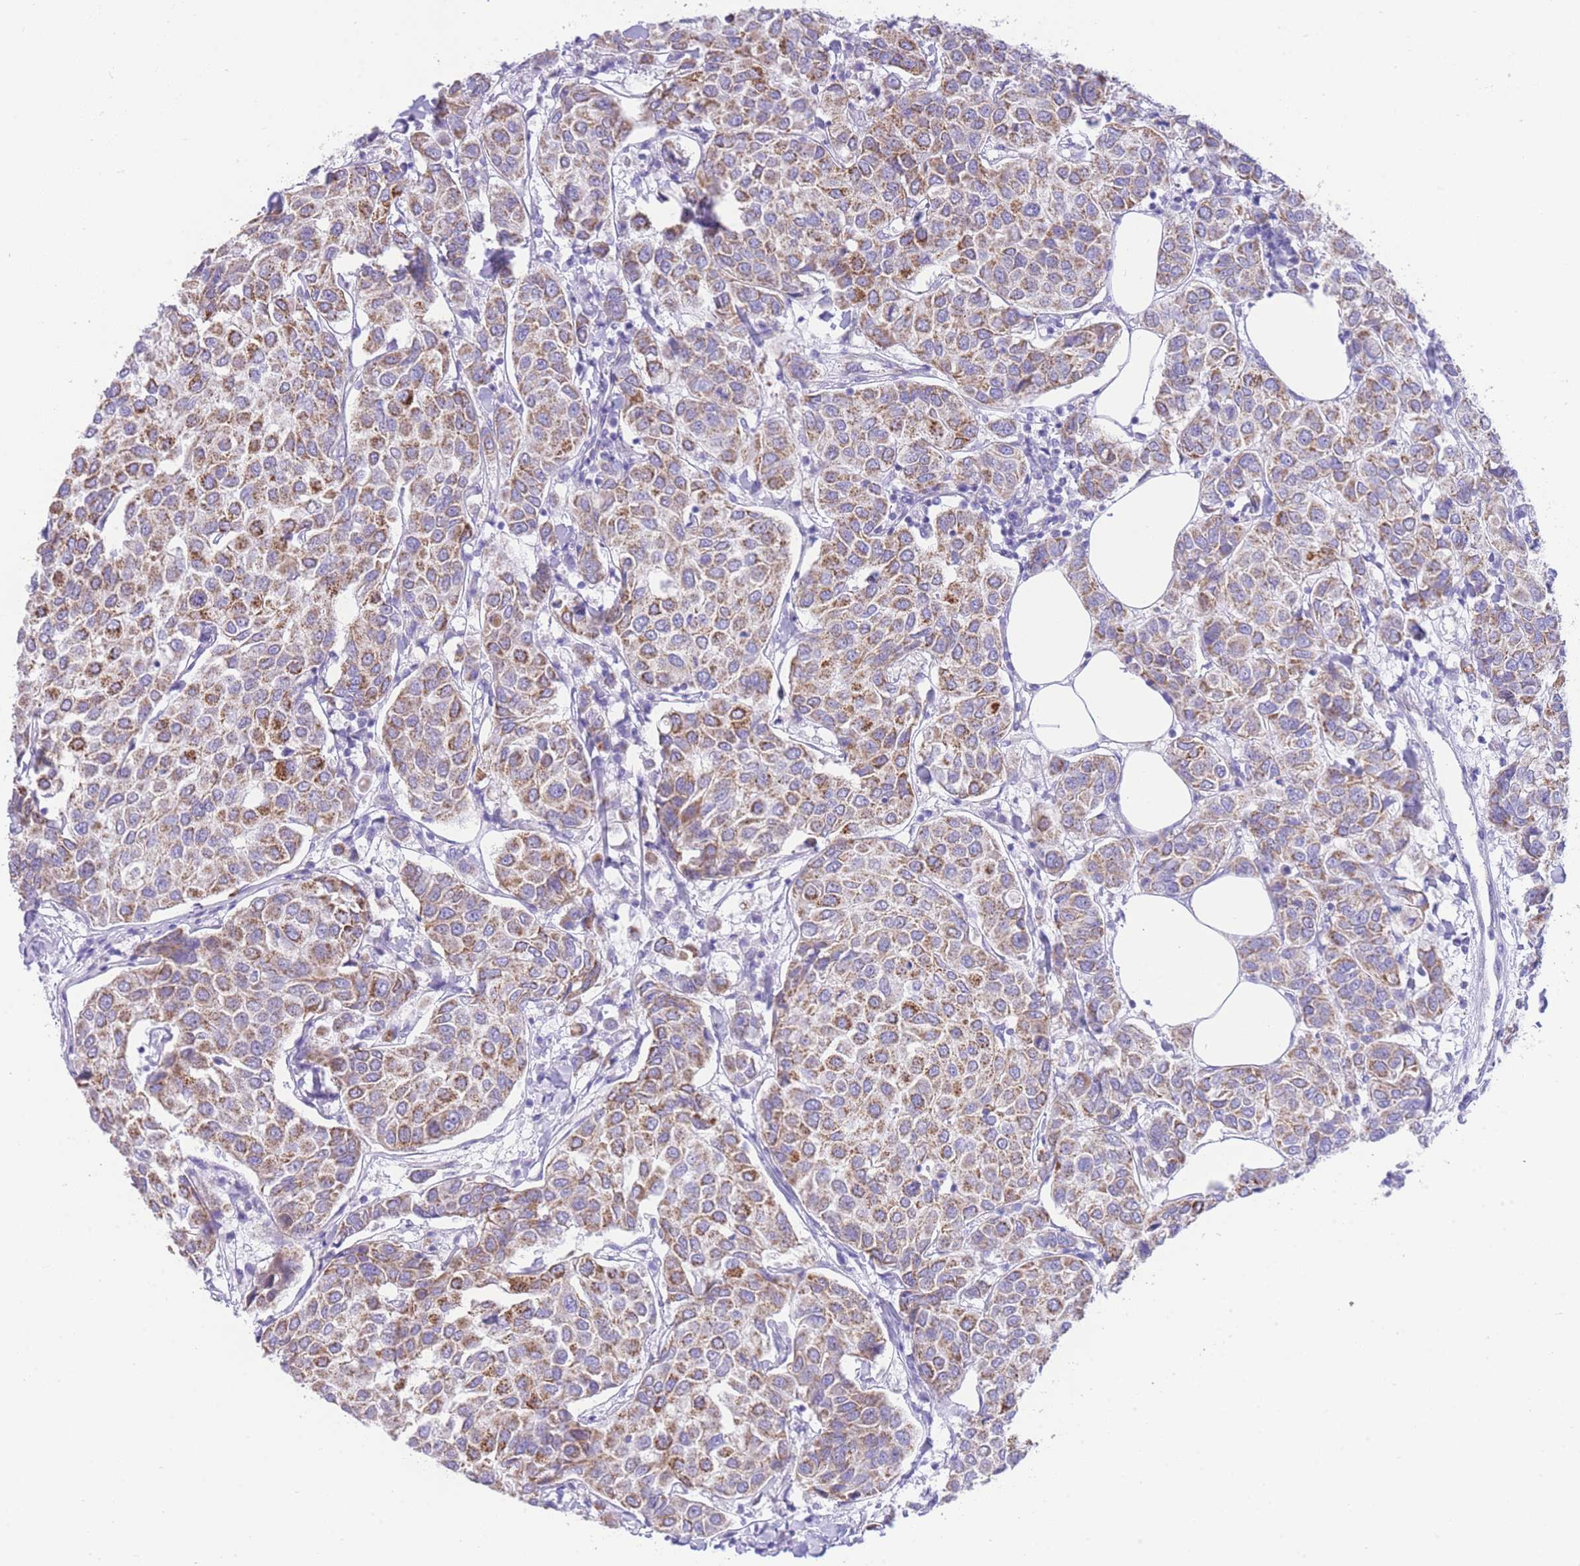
{"staining": {"intensity": "moderate", "quantity": ">75%", "location": "cytoplasmic/membranous"}, "tissue": "breast cancer", "cell_type": "Tumor cells", "image_type": "cancer", "snomed": [{"axis": "morphology", "description": "Duct carcinoma"}, {"axis": "topography", "description": "Breast"}], "caption": "Tumor cells exhibit medium levels of moderate cytoplasmic/membranous positivity in approximately >75% of cells in human breast cancer (infiltrating ductal carcinoma). (DAB (3,3'-diaminobenzidine) = brown stain, brightfield microscopy at high magnification).", "gene": "ACSM4", "patient": {"sex": "female", "age": 55}}